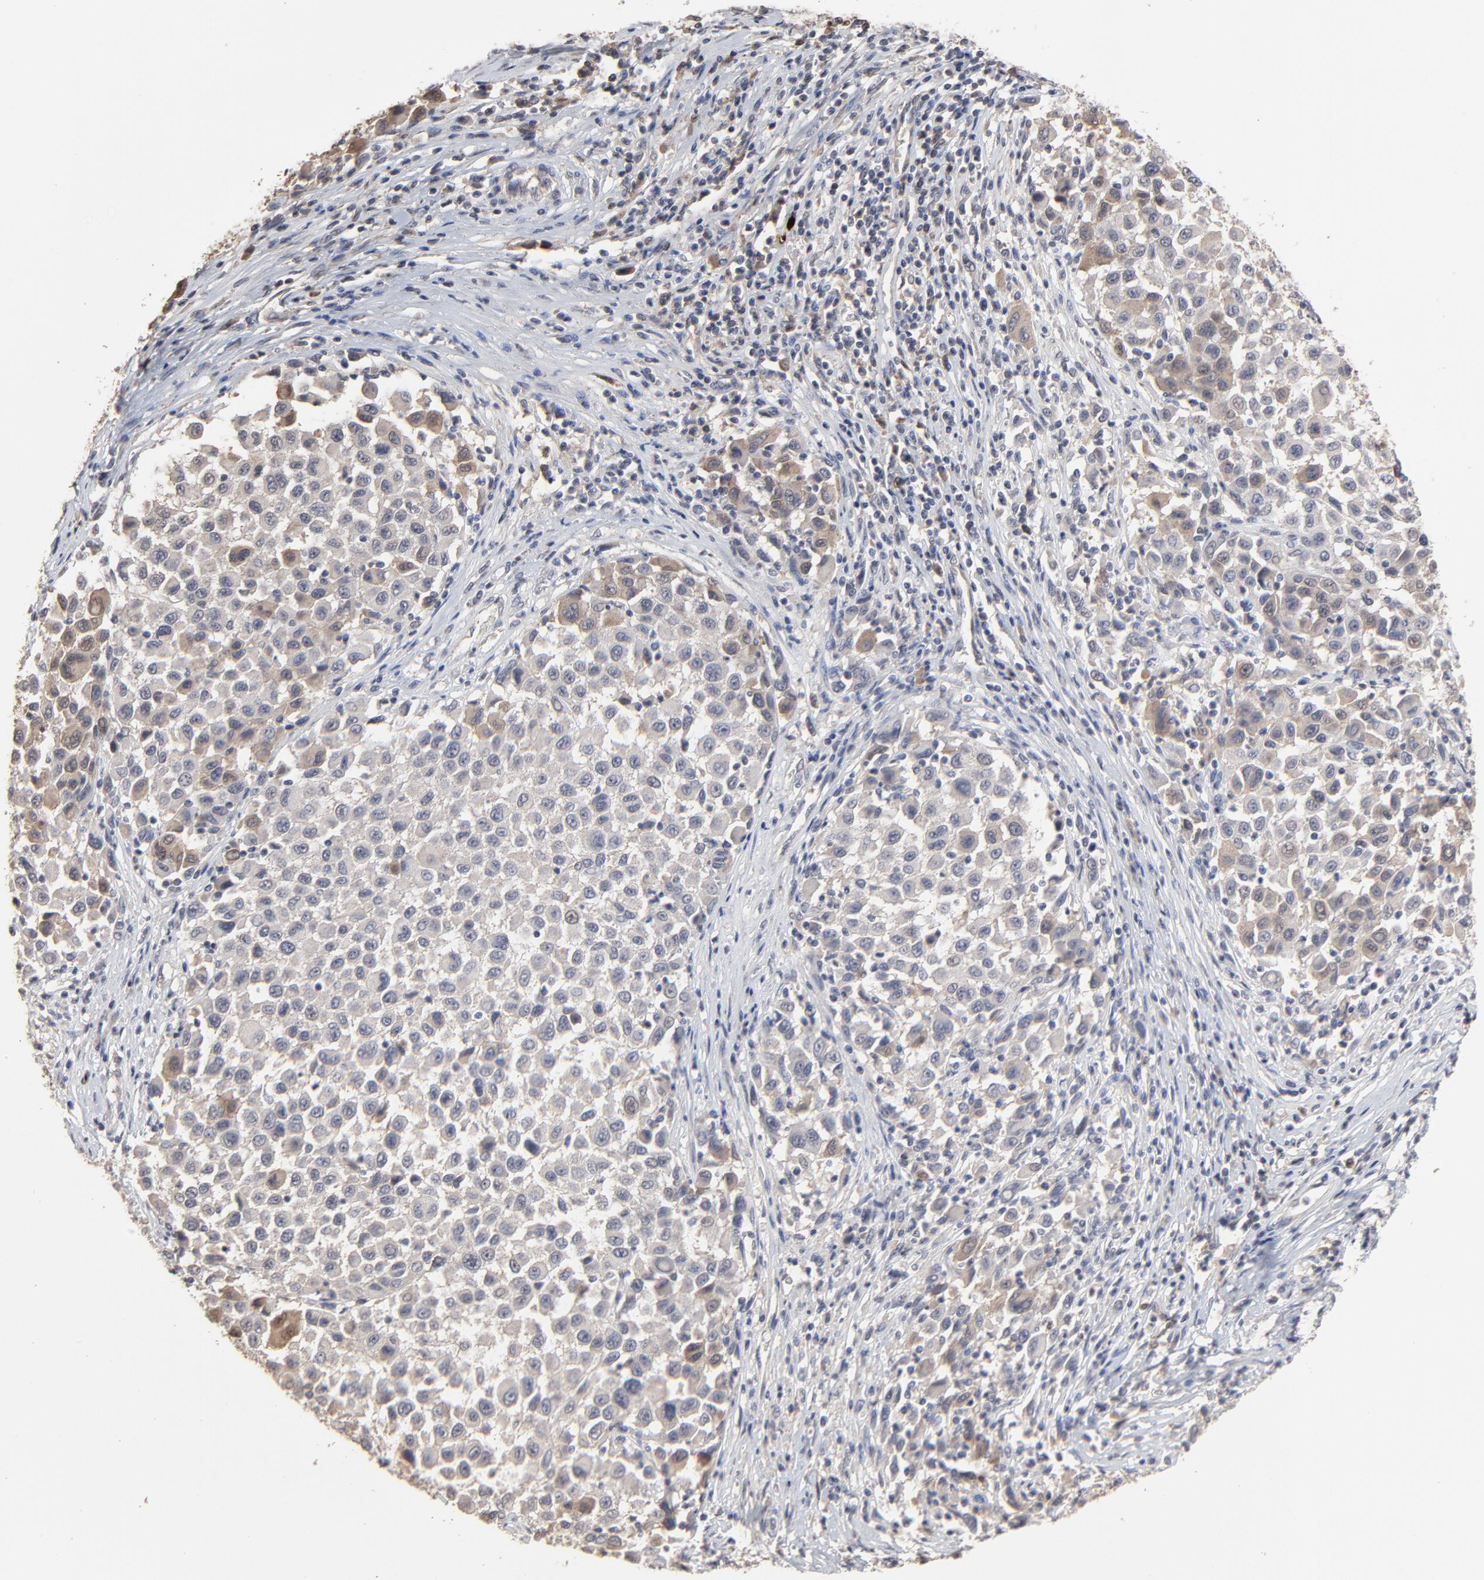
{"staining": {"intensity": "weak", "quantity": "<25%", "location": "cytoplasmic/membranous"}, "tissue": "melanoma", "cell_type": "Tumor cells", "image_type": "cancer", "snomed": [{"axis": "morphology", "description": "Malignant melanoma, Metastatic site"}, {"axis": "topography", "description": "Lymph node"}], "caption": "Tumor cells are negative for brown protein staining in melanoma.", "gene": "VPREB3", "patient": {"sex": "male", "age": 61}}